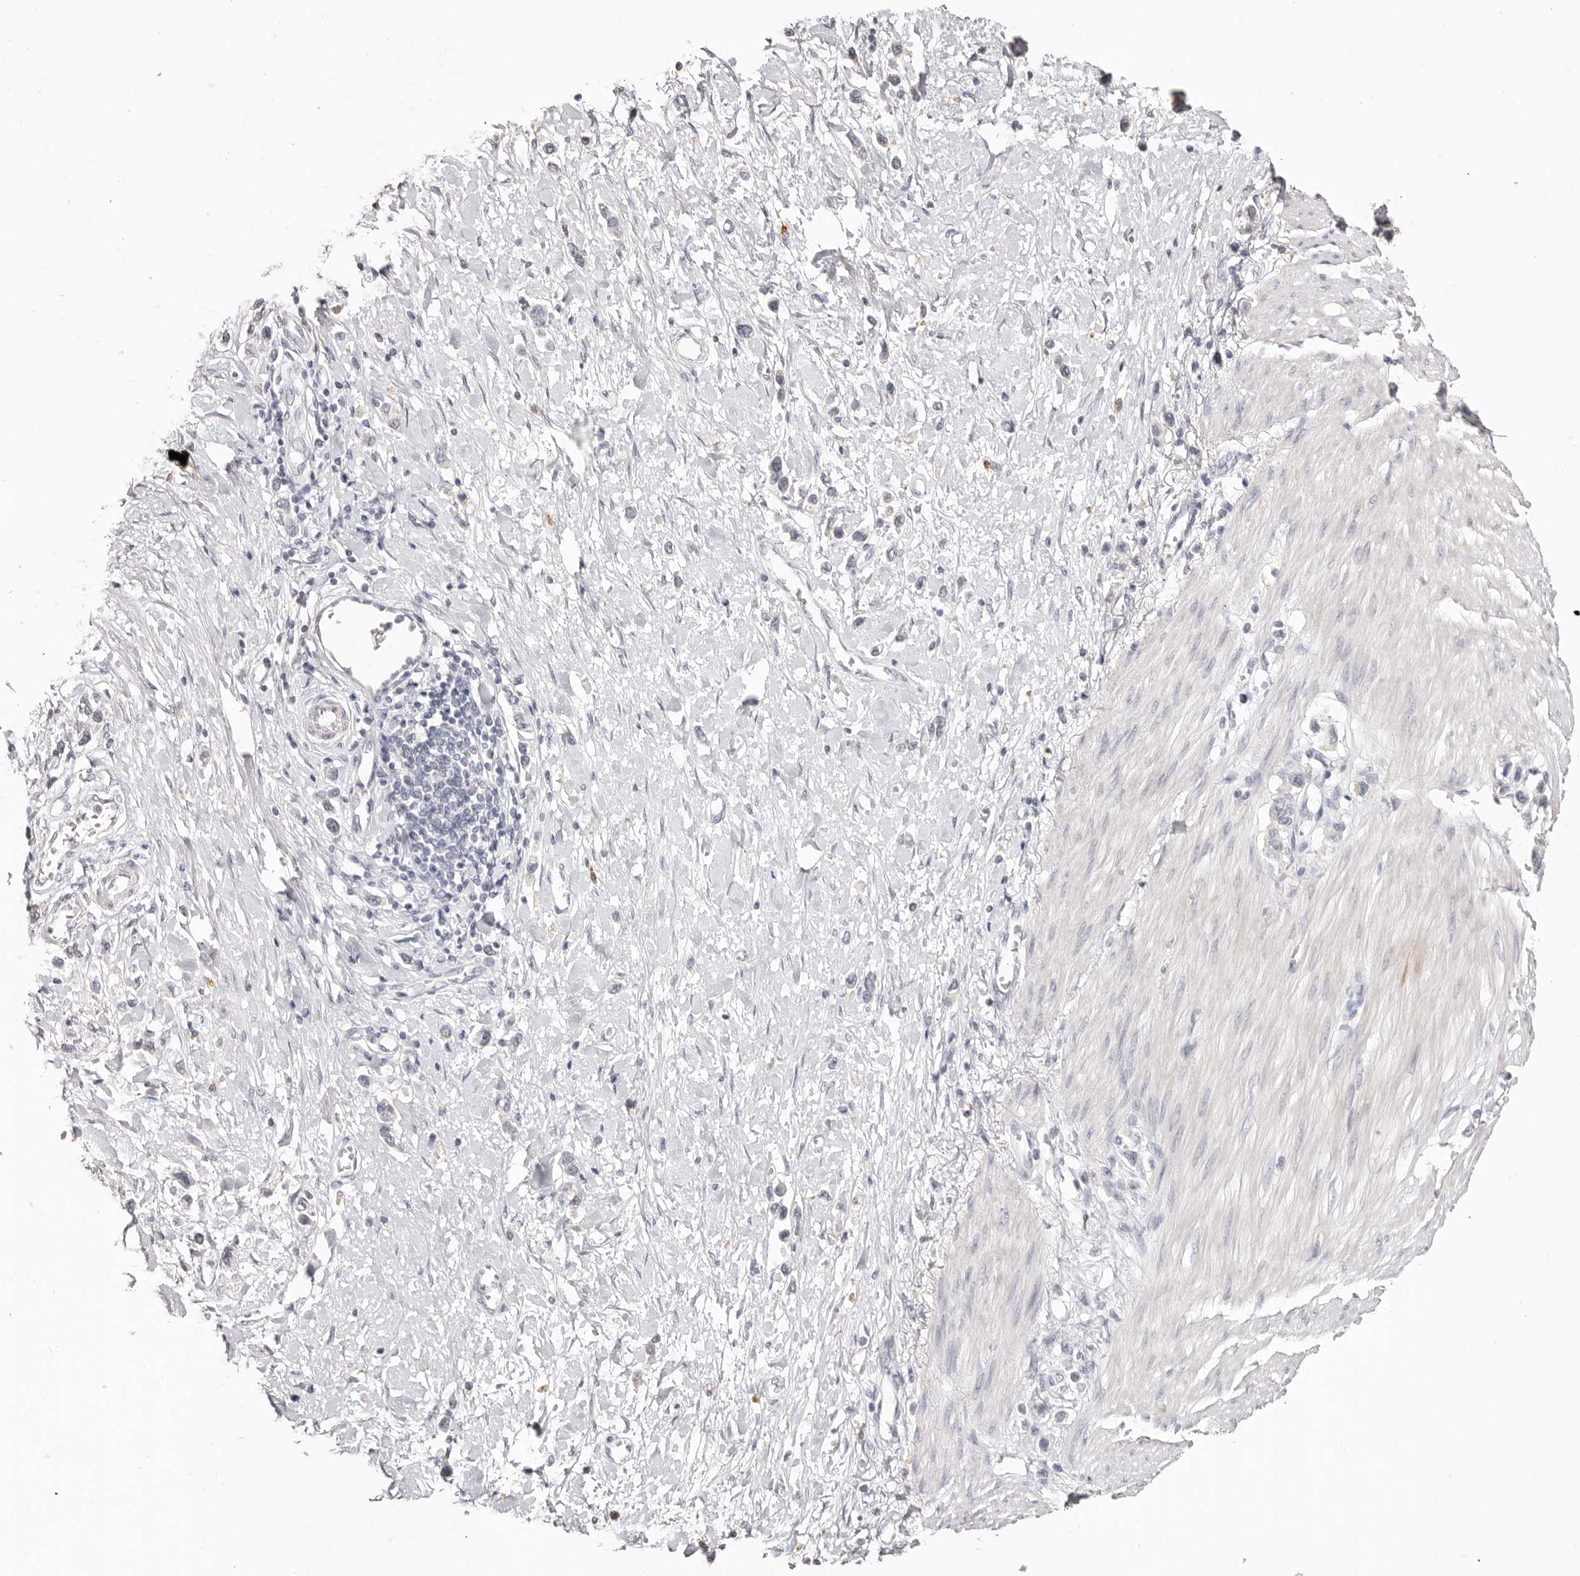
{"staining": {"intensity": "negative", "quantity": "none", "location": "none"}, "tissue": "stomach cancer", "cell_type": "Tumor cells", "image_type": "cancer", "snomed": [{"axis": "morphology", "description": "Adenocarcinoma, NOS"}, {"axis": "topography", "description": "Stomach"}], "caption": "The histopathology image shows no staining of tumor cells in adenocarcinoma (stomach).", "gene": "PCDHB6", "patient": {"sex": "female", "age": 65}}